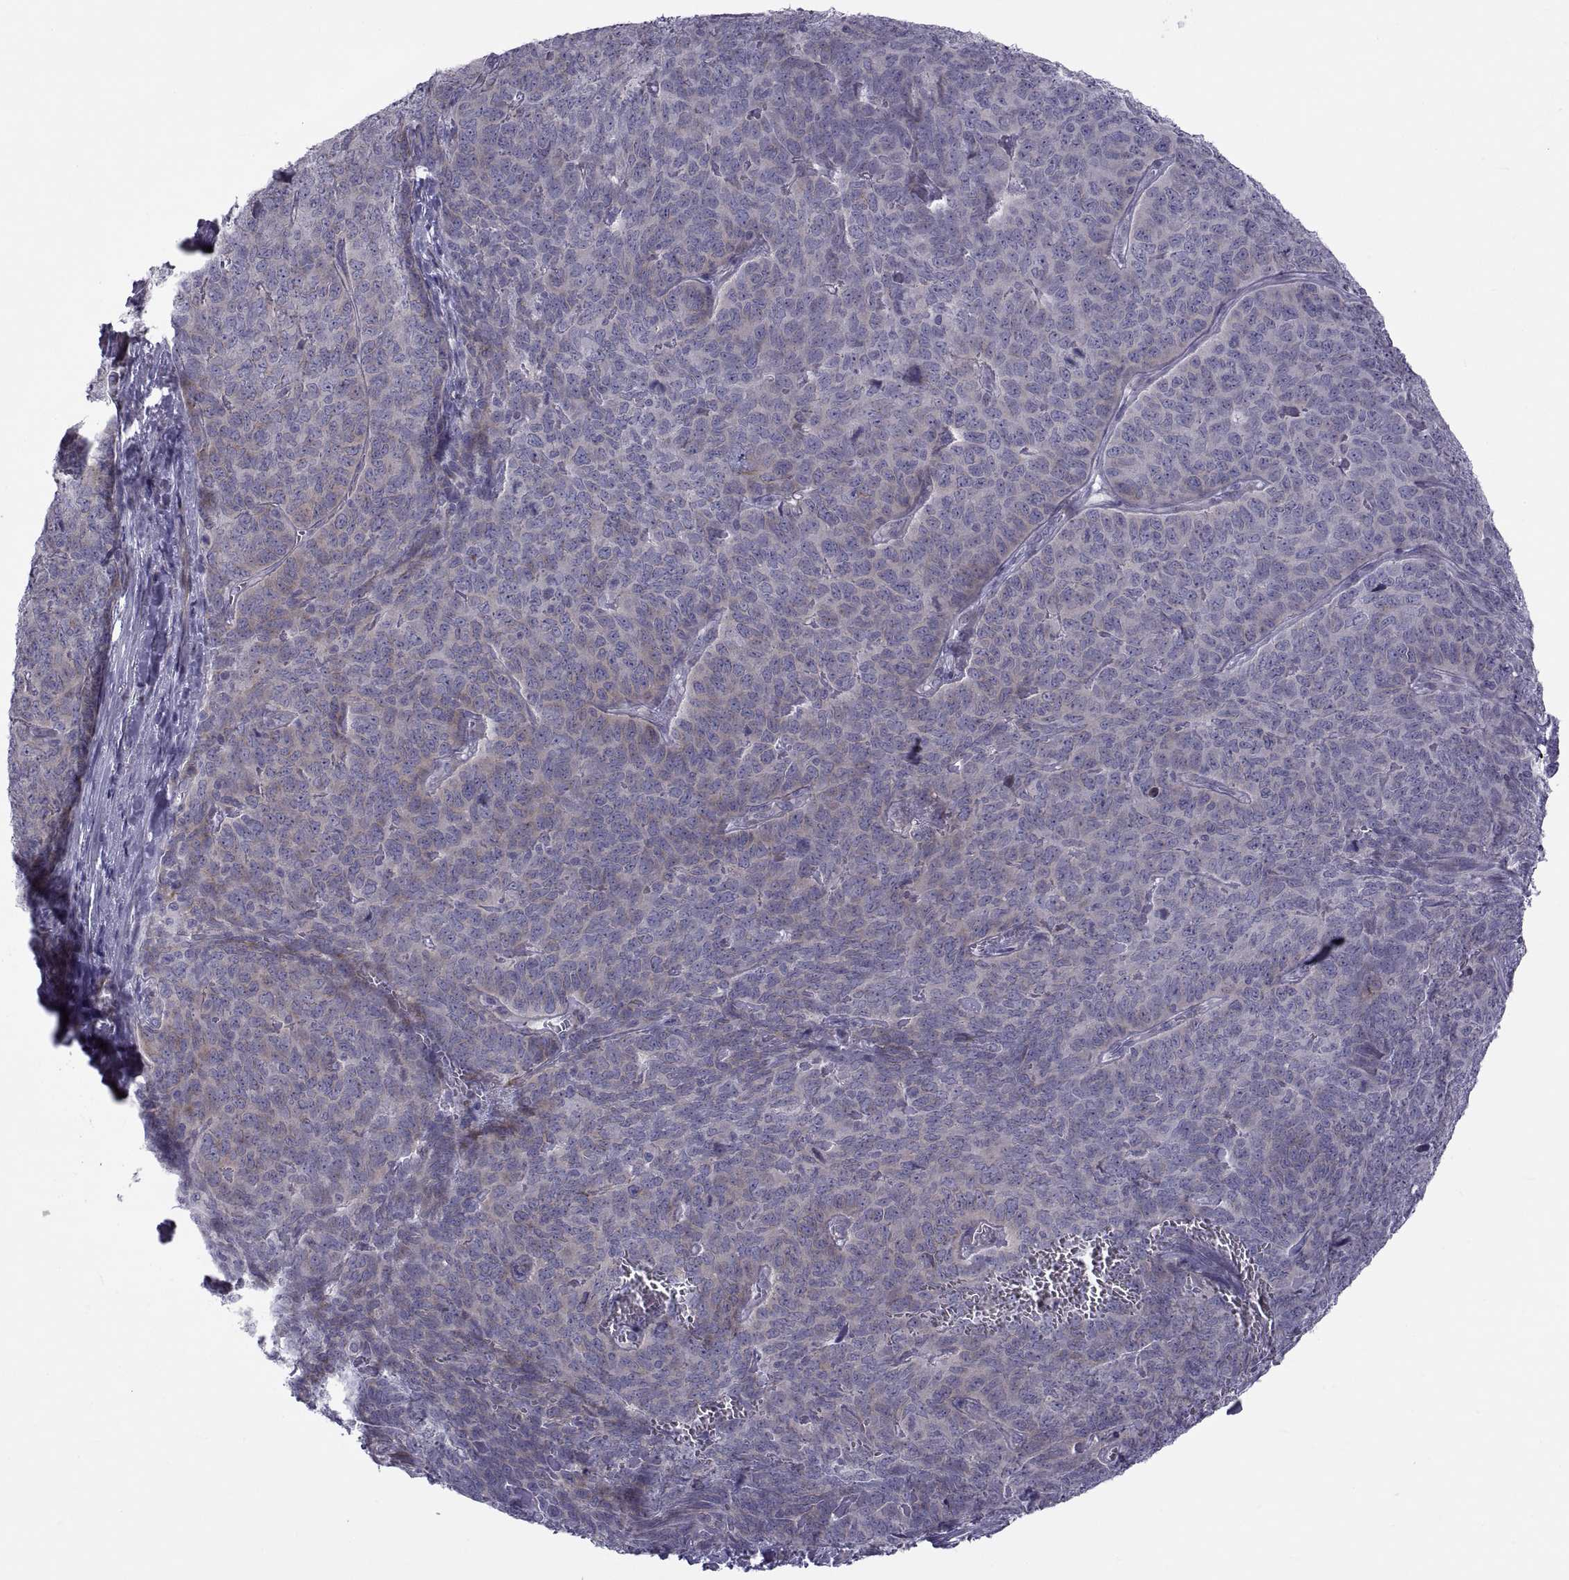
{"staining": {"intensity": "weak", "quantity": "25%-75%", "location": "cytoplasmic/membranous"}, "tissue": "skin cancer", "cell_type": "Tumor cells", "image_type": "cancer", "snomed": [{"axis": "morphology", "description": "Squamous cell carcinoma, NOS"}, {"axis": "topography", "description": "Skin"}, {"axis": "topography", "description": "Anal"}], "caption": "Squamous cell carcinoma (skin) tissue exhibits weak cytoplasmic/membranous staining in approximately 25%-75% of tumor cells, visualized by immunohistochemistry.", "gene": "TMEM158", "patient": {"sex": "female", "age": 51}}